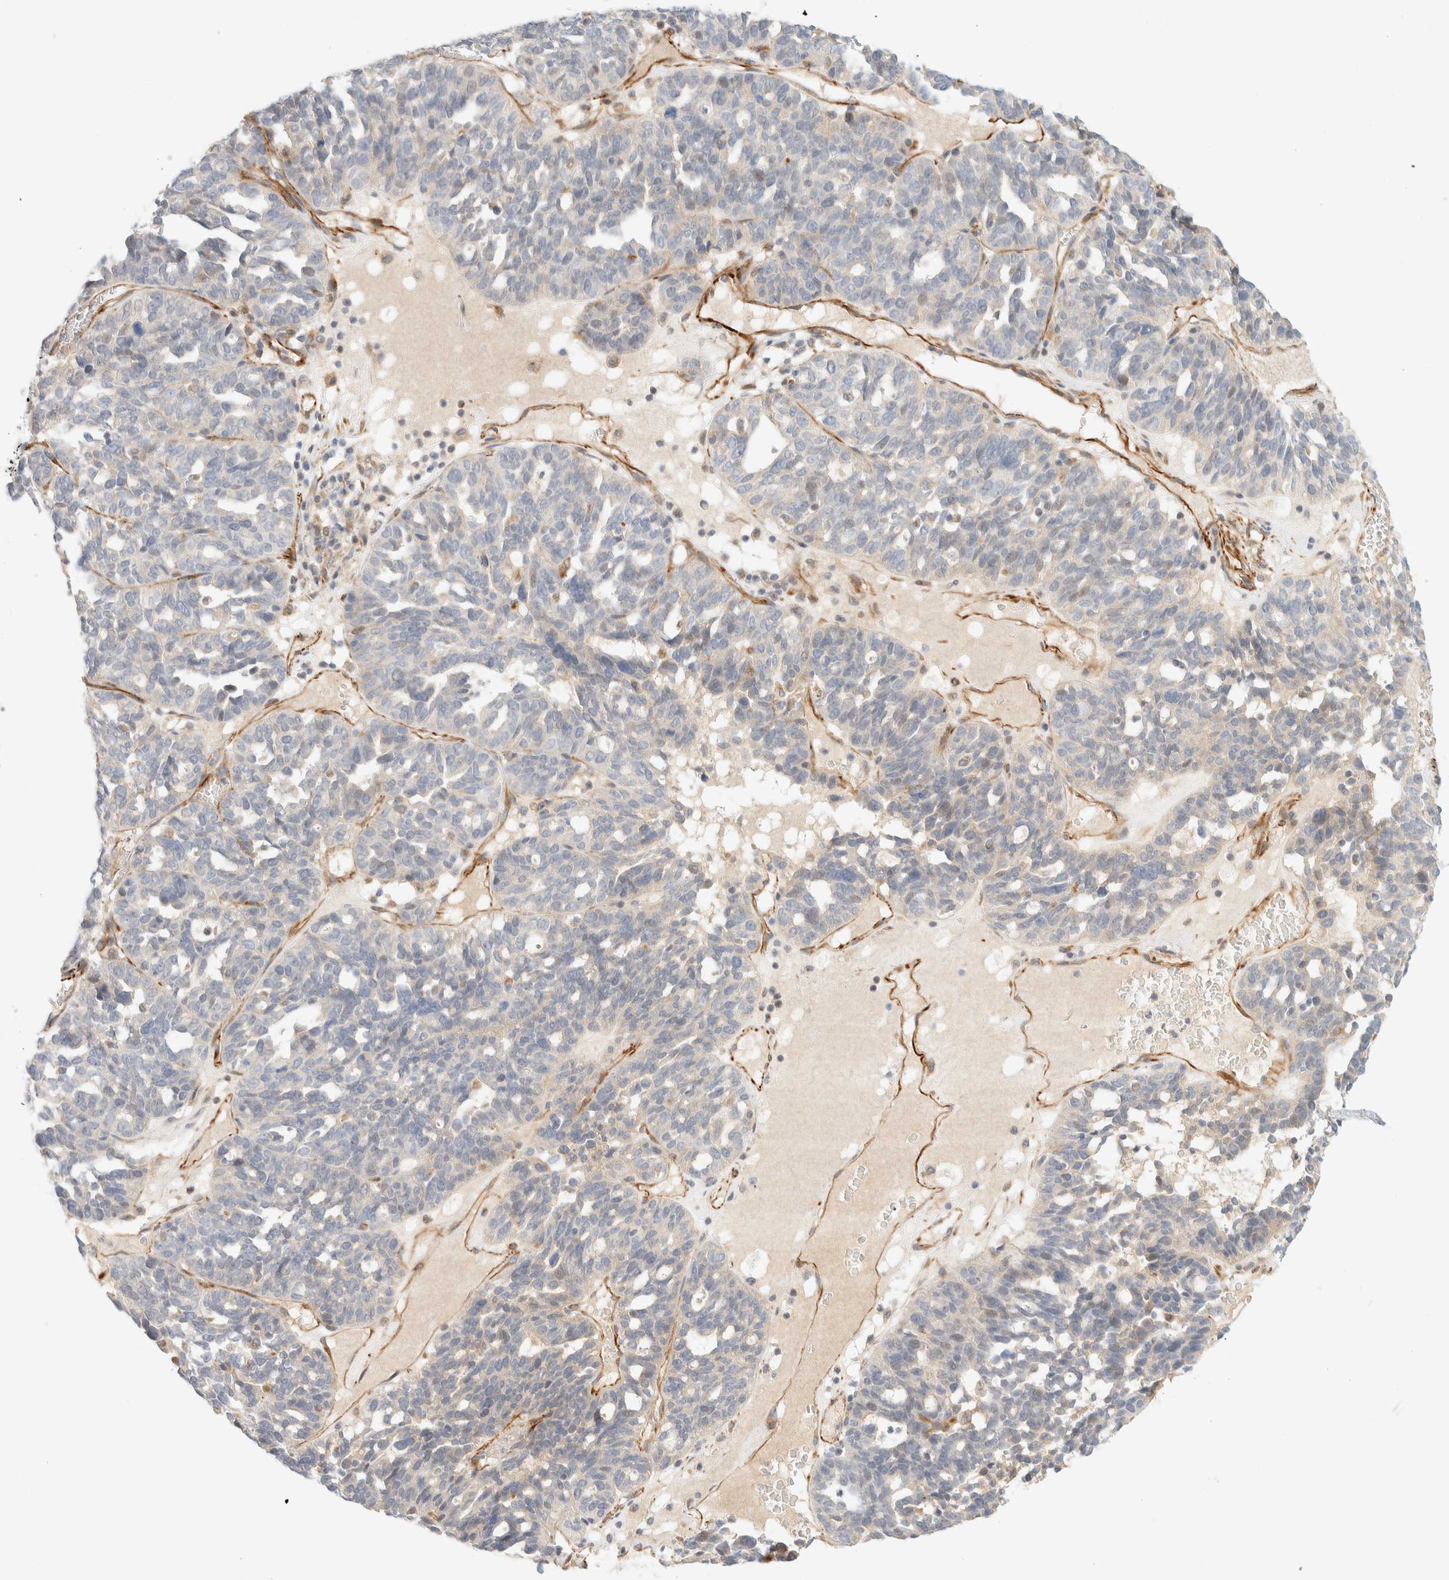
{"staining": {"intensity": "negative", "quantity": "none", "location": "none"}, "tissue": "ovarian cancer", "cell_type": "Tumor cells", "image_type": "cancer", "snomed": [{"axis": "morphology", "description": "Cystadenocarcinoma, serous, NOS"}, {"axis": "topography", "description": "Ovary"}], "caption": "There is no significant expression in tumor cells of ovarian cancer (serous cystadenocarcinoma). (DAB IHC with hematoxylin counter stain).", "gene": "FAT1", "patient": {"sex": "female", "age": 59}}